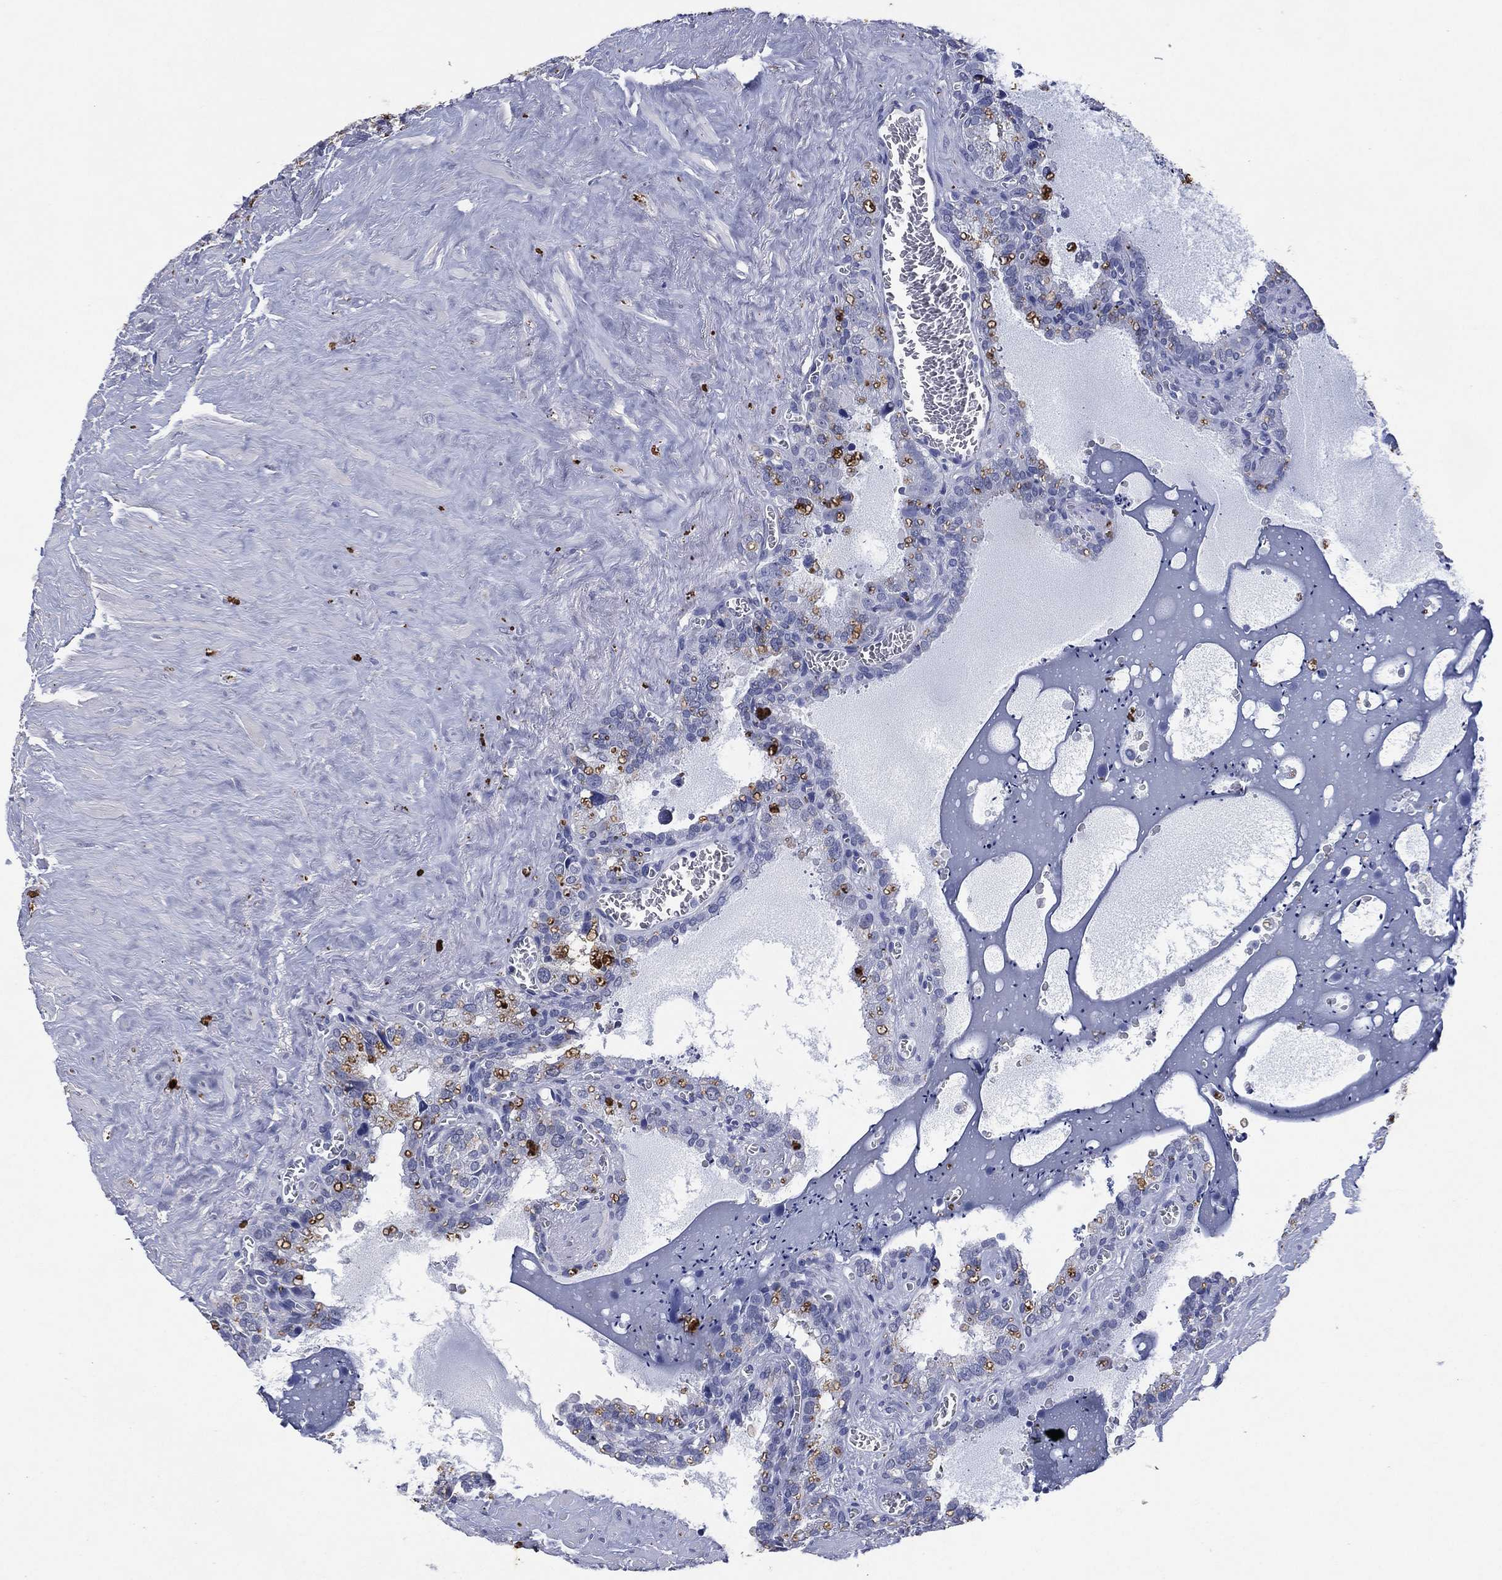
{"staining": {"intensity": "negative", "quantity": "none", "location": "none"}, "tissue": "seminal vesicle", "cell_type": "Glandular cells", "image_type": "normal", "snomed": [{"axis": "morphology", "description": "Normal tissue, NOS"}, {"axis": "topography", "description": "Prostate"}, {"axis": "topography", "description": "Seminal veicle"}], "caption": "Micrograph shows no significant protein expression in glandular cells of unremarkable seminal vesicle. (Immunohistochemistry (ihc), brightfield microscopy, high magnification).", "gene": "FSCN2", "patient": {"sex": "male", "age": 71}}